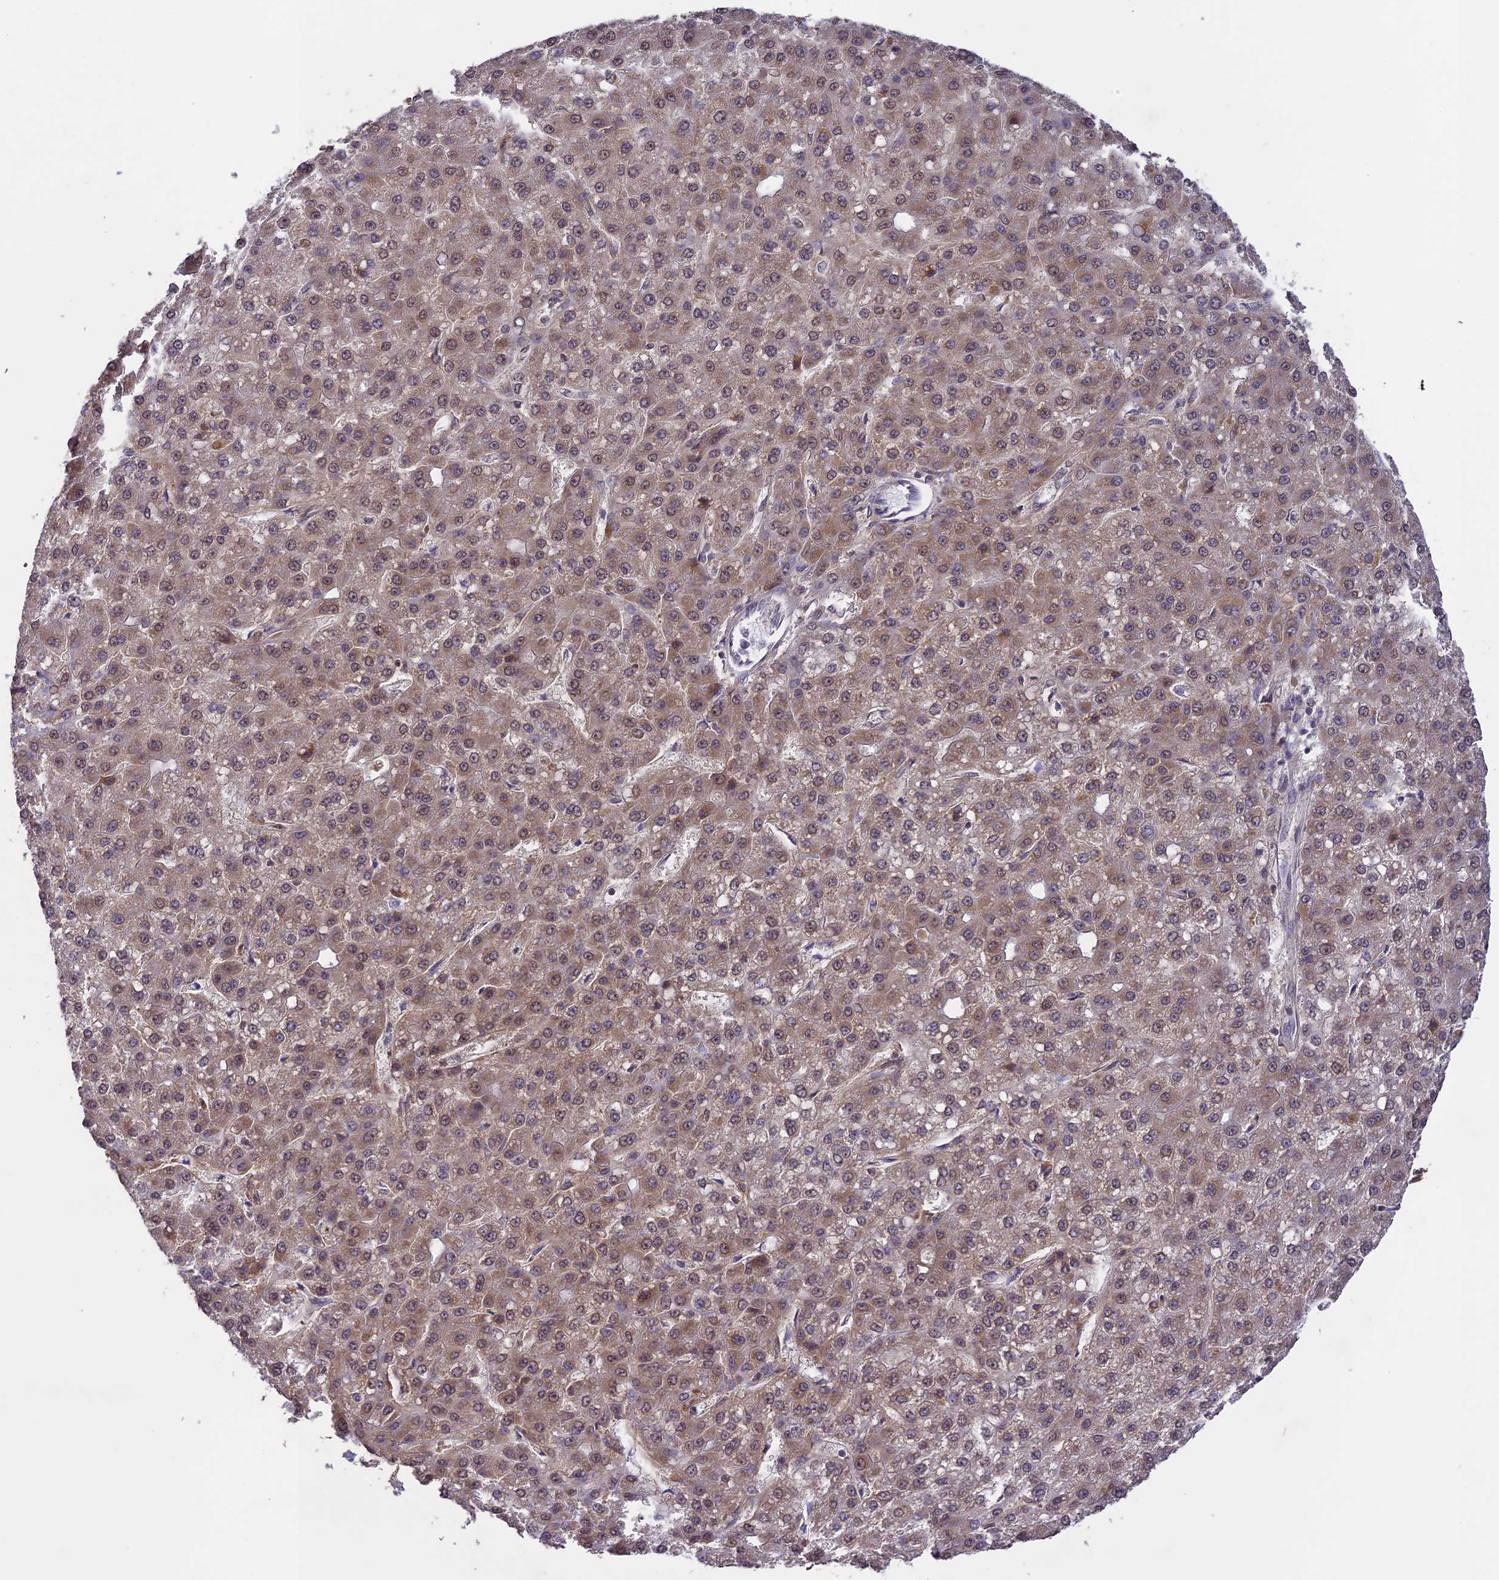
{"staining": {"intensity": "weak", "quantity": ">75%", "location": "cytoplasmic/membranous,nuclear"}, "tissue": "liver cancer", "cell_type": "Tumor cells", "image_type": "cancer", "snomed": [{"axis": "morphology", "description": "Carcinoma, Hepatocellular, NOS"}, {"axis": "topography", "description": "Liver"}], "caption": "IHC histopathology image of neoplastic tissue: human liver hepatocellular carcinoma stained using immunohistochemistry demonstrates low levels of weak protein expression localized specifically in the cytoplasmic/membranous and nuclear of tumor cells, appearing as a cytoplasmic/membranous and nuclear brown color.", "gene": "ERG28", "patient": {"sex": "male", "age": 67}}